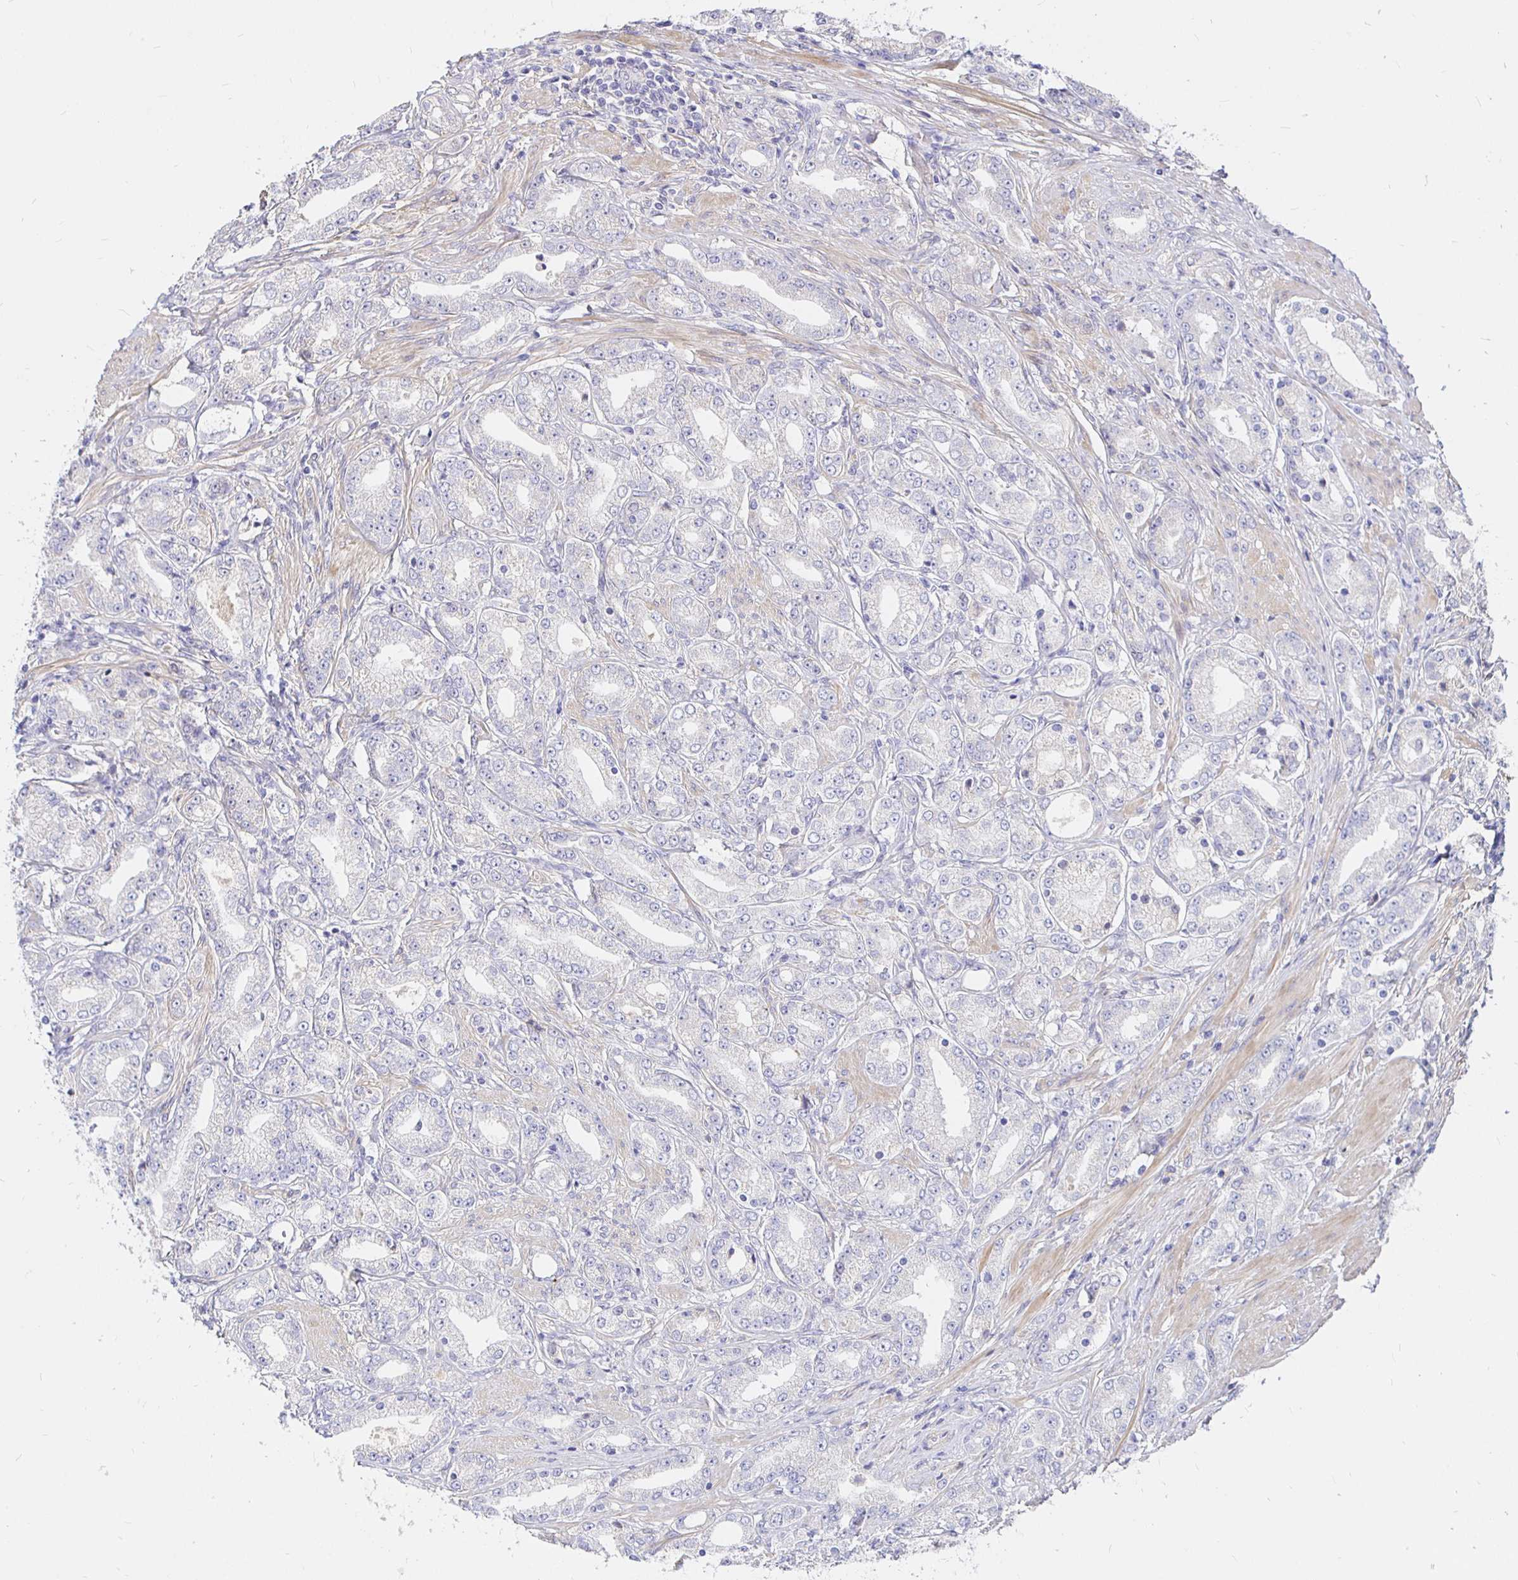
{"staining": {"intensity": "negative", "quantity": "none", "location": "none"}, "tissue": "prostate cancer", "cell_type": "Tumor cells", "image_type": "cancer", "snomed": [{"axis": "morphology", "description": "Adenocarcinoma, High grade"}, {"axis": "topography", "description": "Prostate"}], "caption": "A micrograph of human prostate cancer is negative for staining in tumor cells.", "gene": "PALM2AKAP2", "patient": {"sex": "male", "age": 67}}